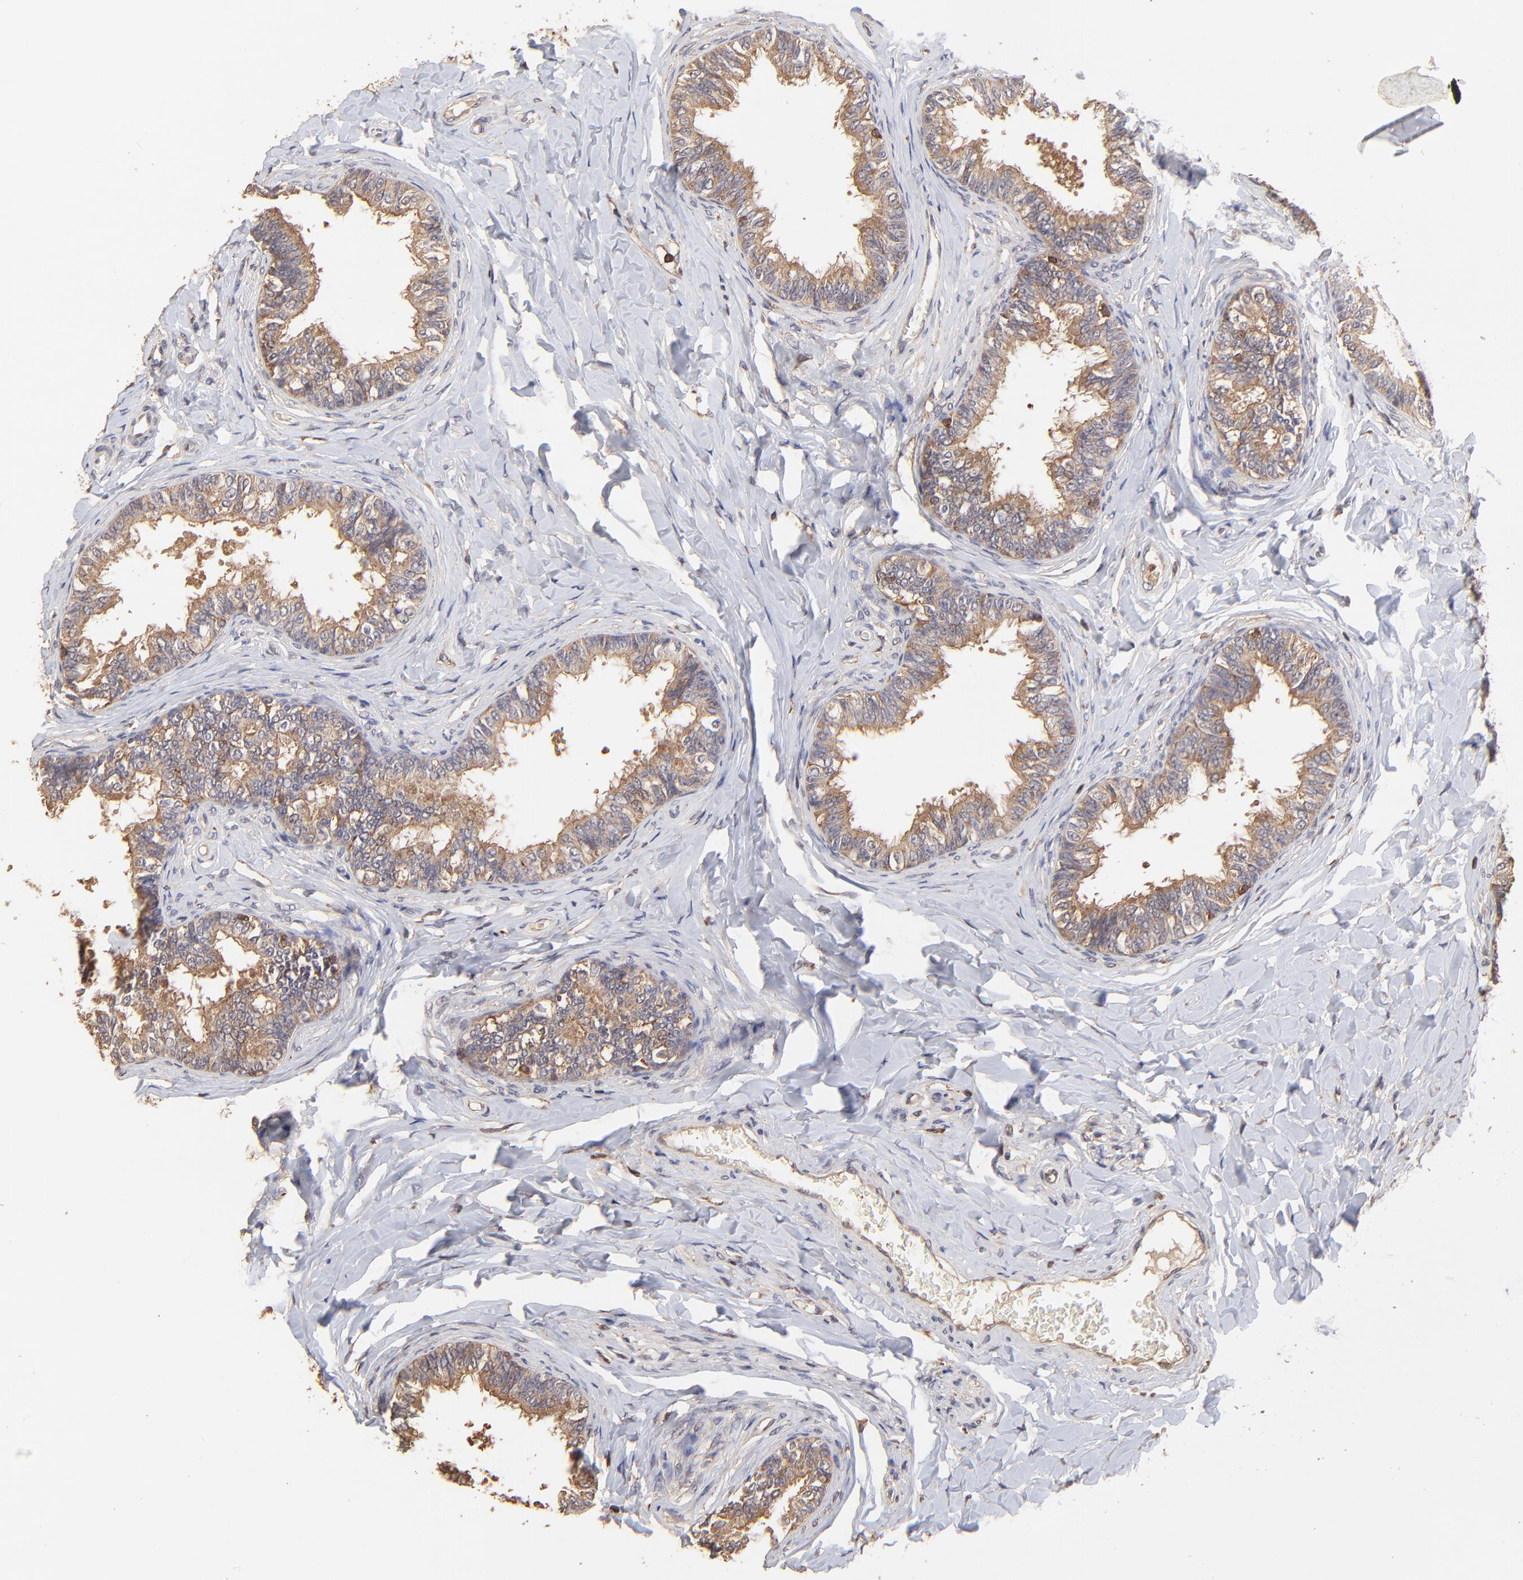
{"staining": {"intensity": "moderate", "quantity": ">75%", "location": "cytoplasmic/membranous"}, "tissue": "epididymis", "cell_type": "Glandular cells", "image_type": "normal", "snomed": [{"axis": "morphology", "description": "Normal tissue, NOS"}, {"axis": "topography", "description": "Epididymis"}], "caption": "The photomicrograph reveals staining of unremarkable epididymis, revealing moderate cytoplasmic/membranous protein staining (brown color) within glandular cells. (DAB = brown stain, brightfield microscopy at high magnification).", "gene": "STON2", "patient": {"sex": "male", "age": 26}}